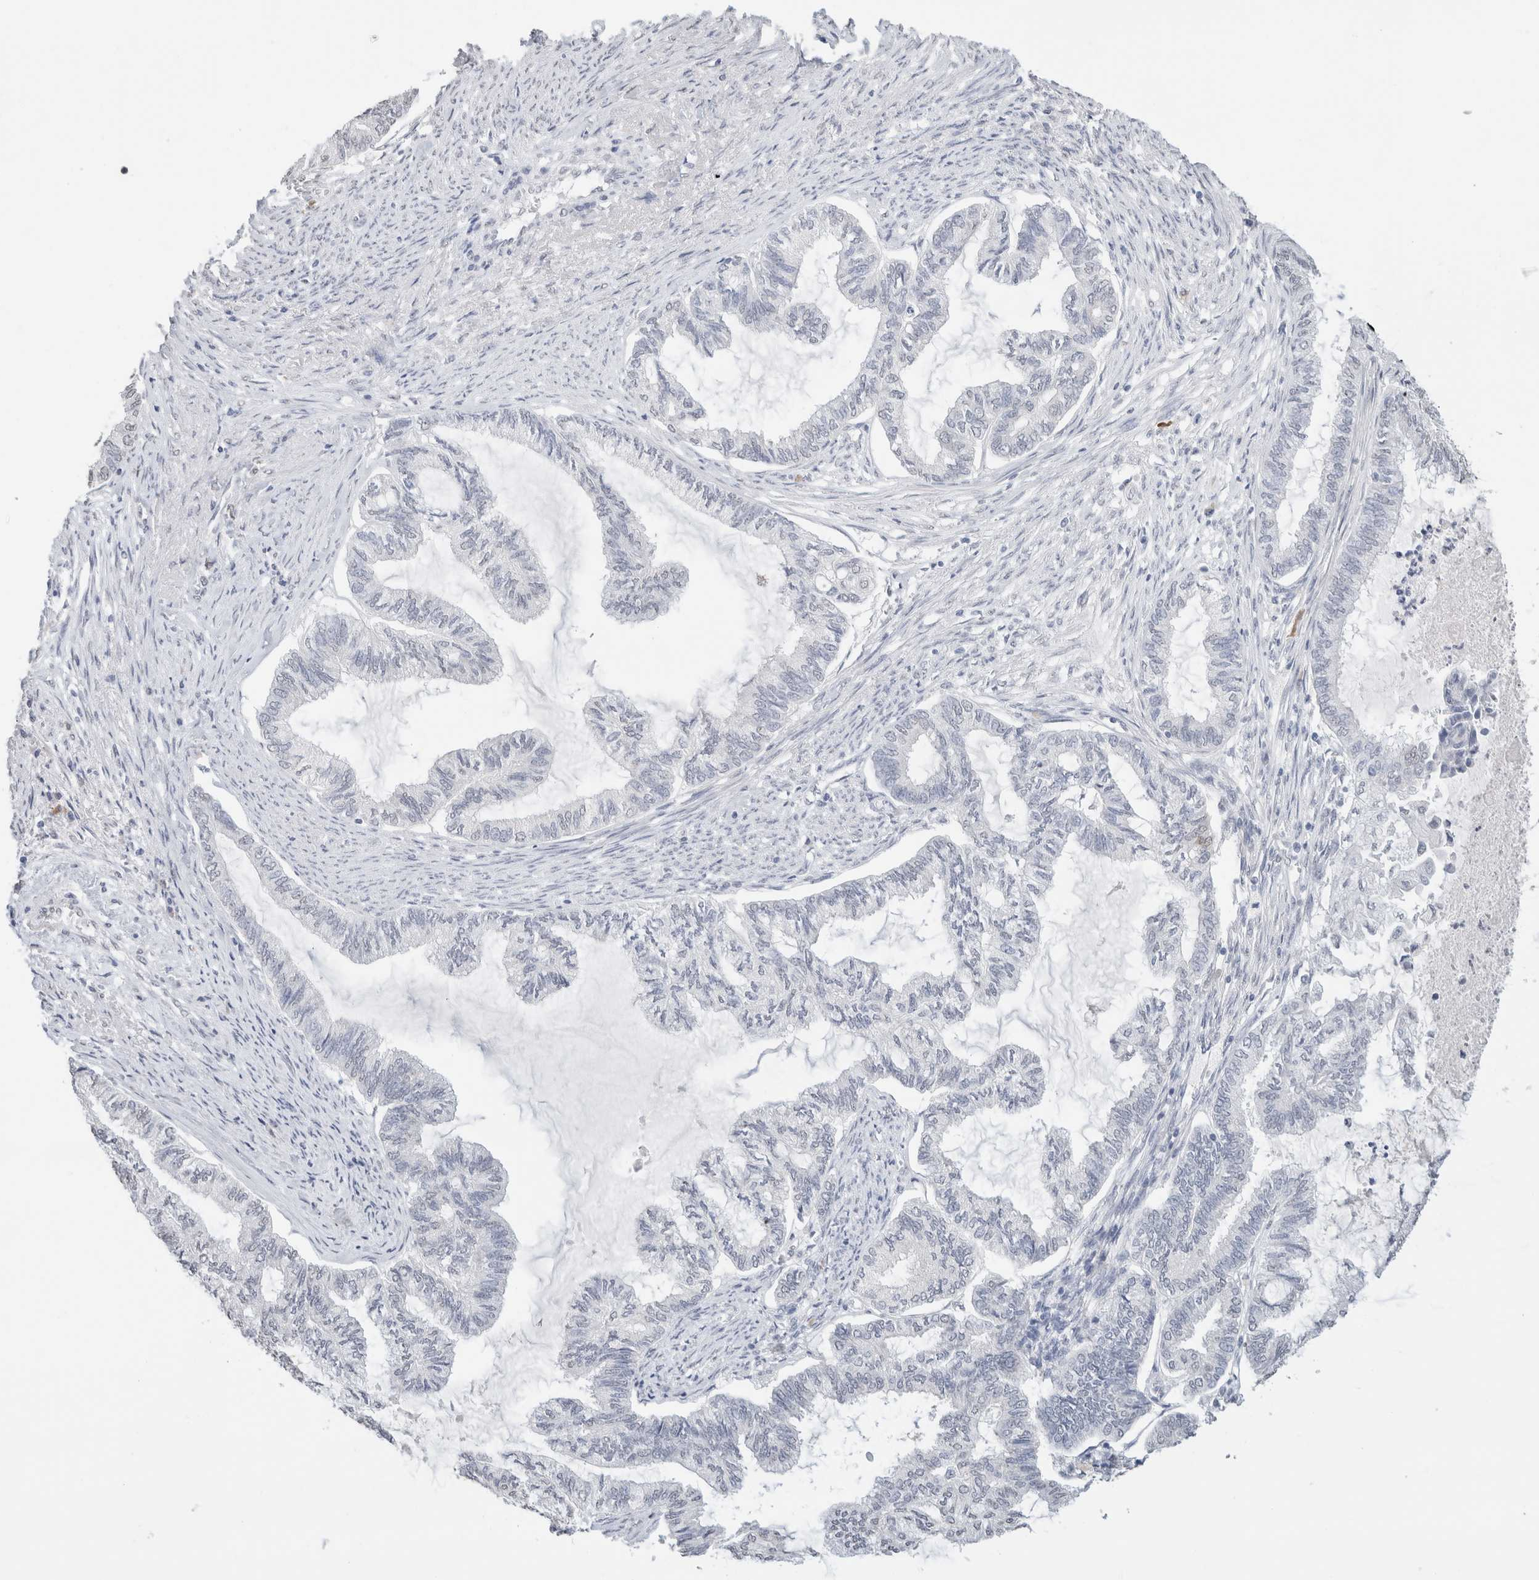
{"staining": {"intensity": "negative", "quantity": "none", "location": "none"}, "tissue": "endometrial cancer", "cell_type": "Tumor cells", "image_type": "cancer", "snomed": [{"axis": "morphology", "description": "Adenocarcinoma, NOS"}, {"axis": "topography", "description": "Endometrium"}], "caption": "DAB immunohistochemical staining of endometrial adenocarcinoma shows no significant positivity in tumor cells.", "gene": "CD80", "patient": {"sex": "female", "age": 86}}